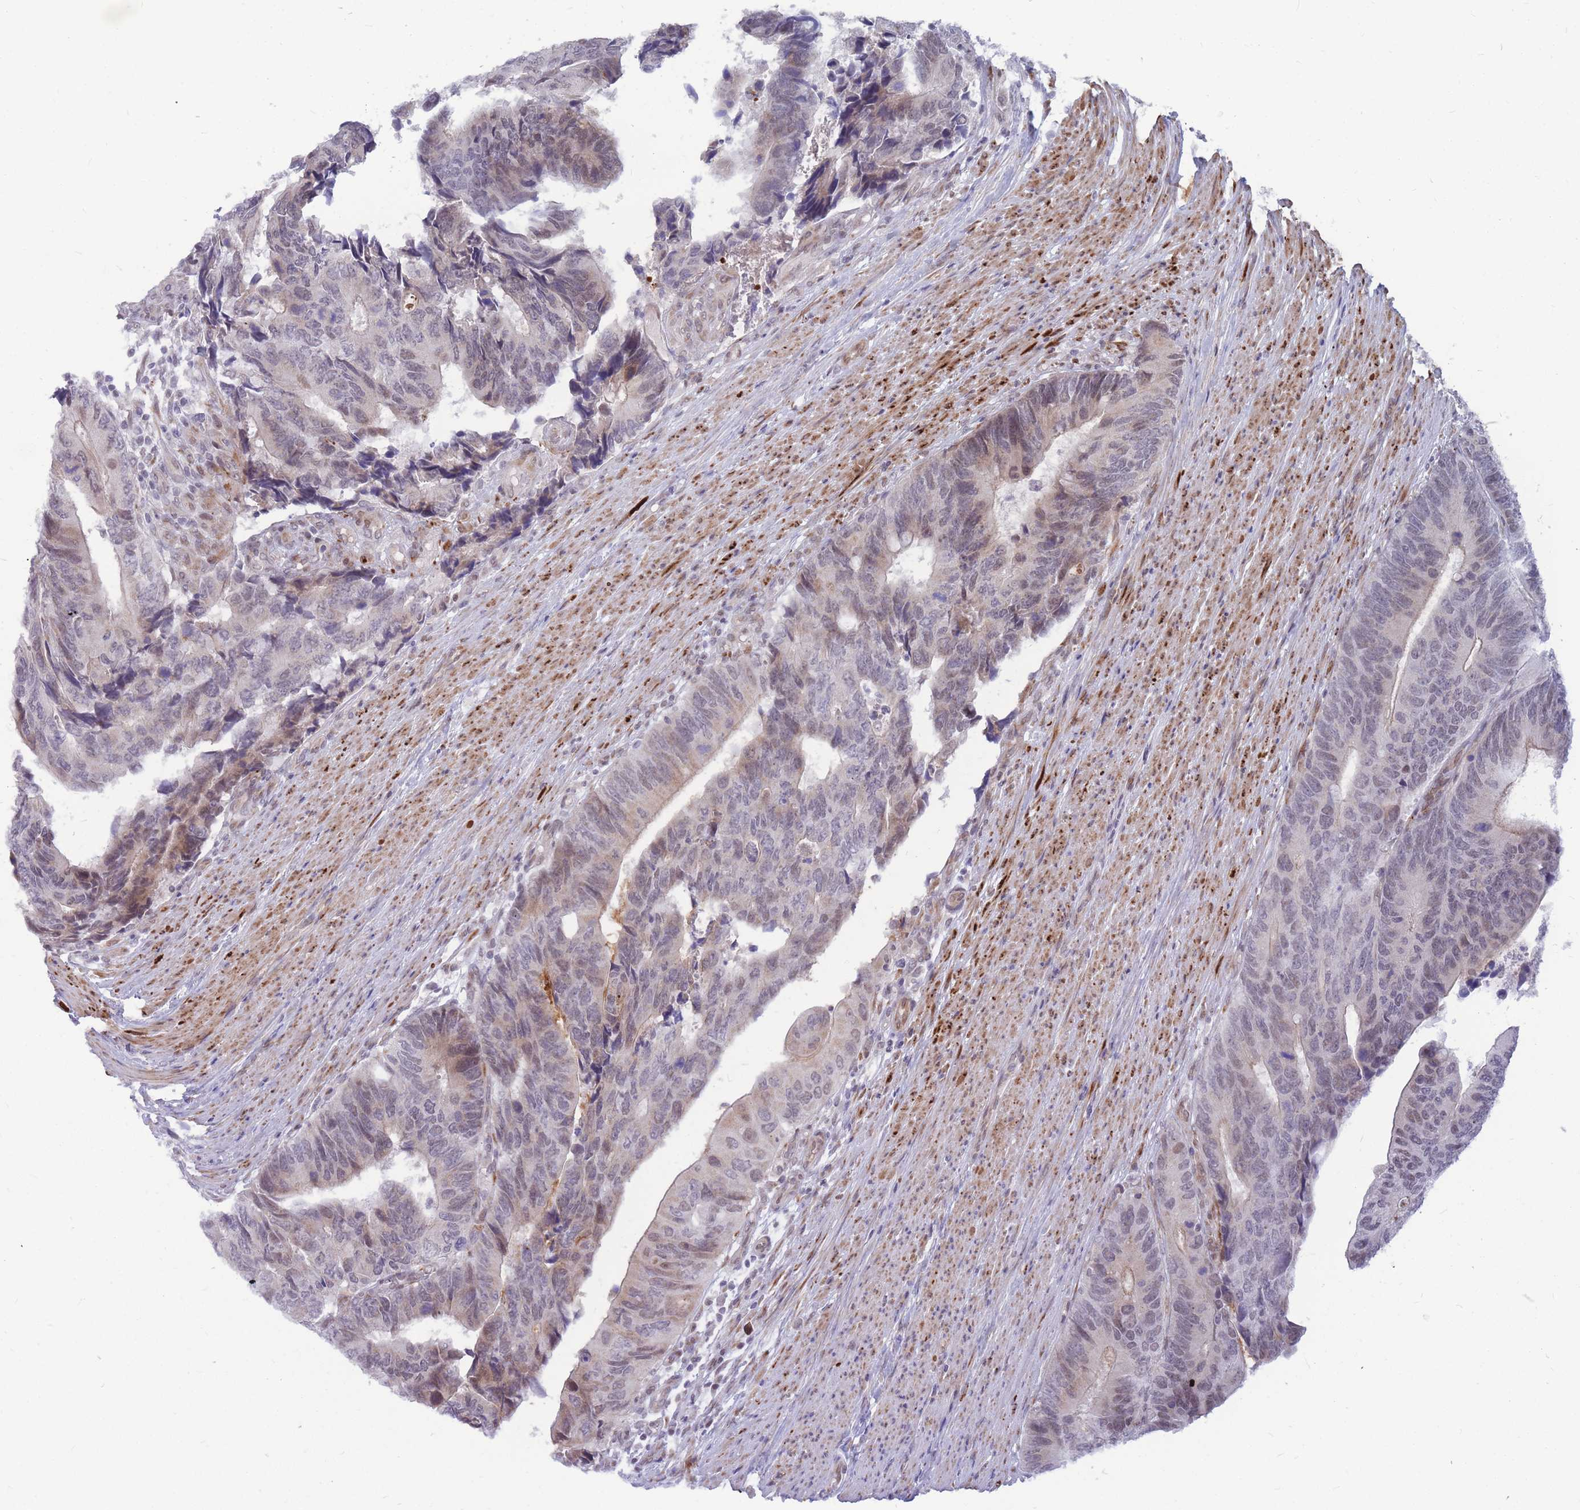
{"staining": {"intensity": "weak", "quantity": "<25%", "location": "nuclear"}, "tissue": "colorectal cancer", "cell_type": "Tumor cells", "image_type": "cancer", "snomed": [{"axis": "morphology", "description": "Adenocarcinoma, NOS"}, {"axis": "topography", "description": "Colon"}], "caption": "The histopathology image exhibits no staining of tumor cells in adenocarcinoma (colorectal).", "gene": "ADD2", "patient": {"sex": "male", "age": 87}}